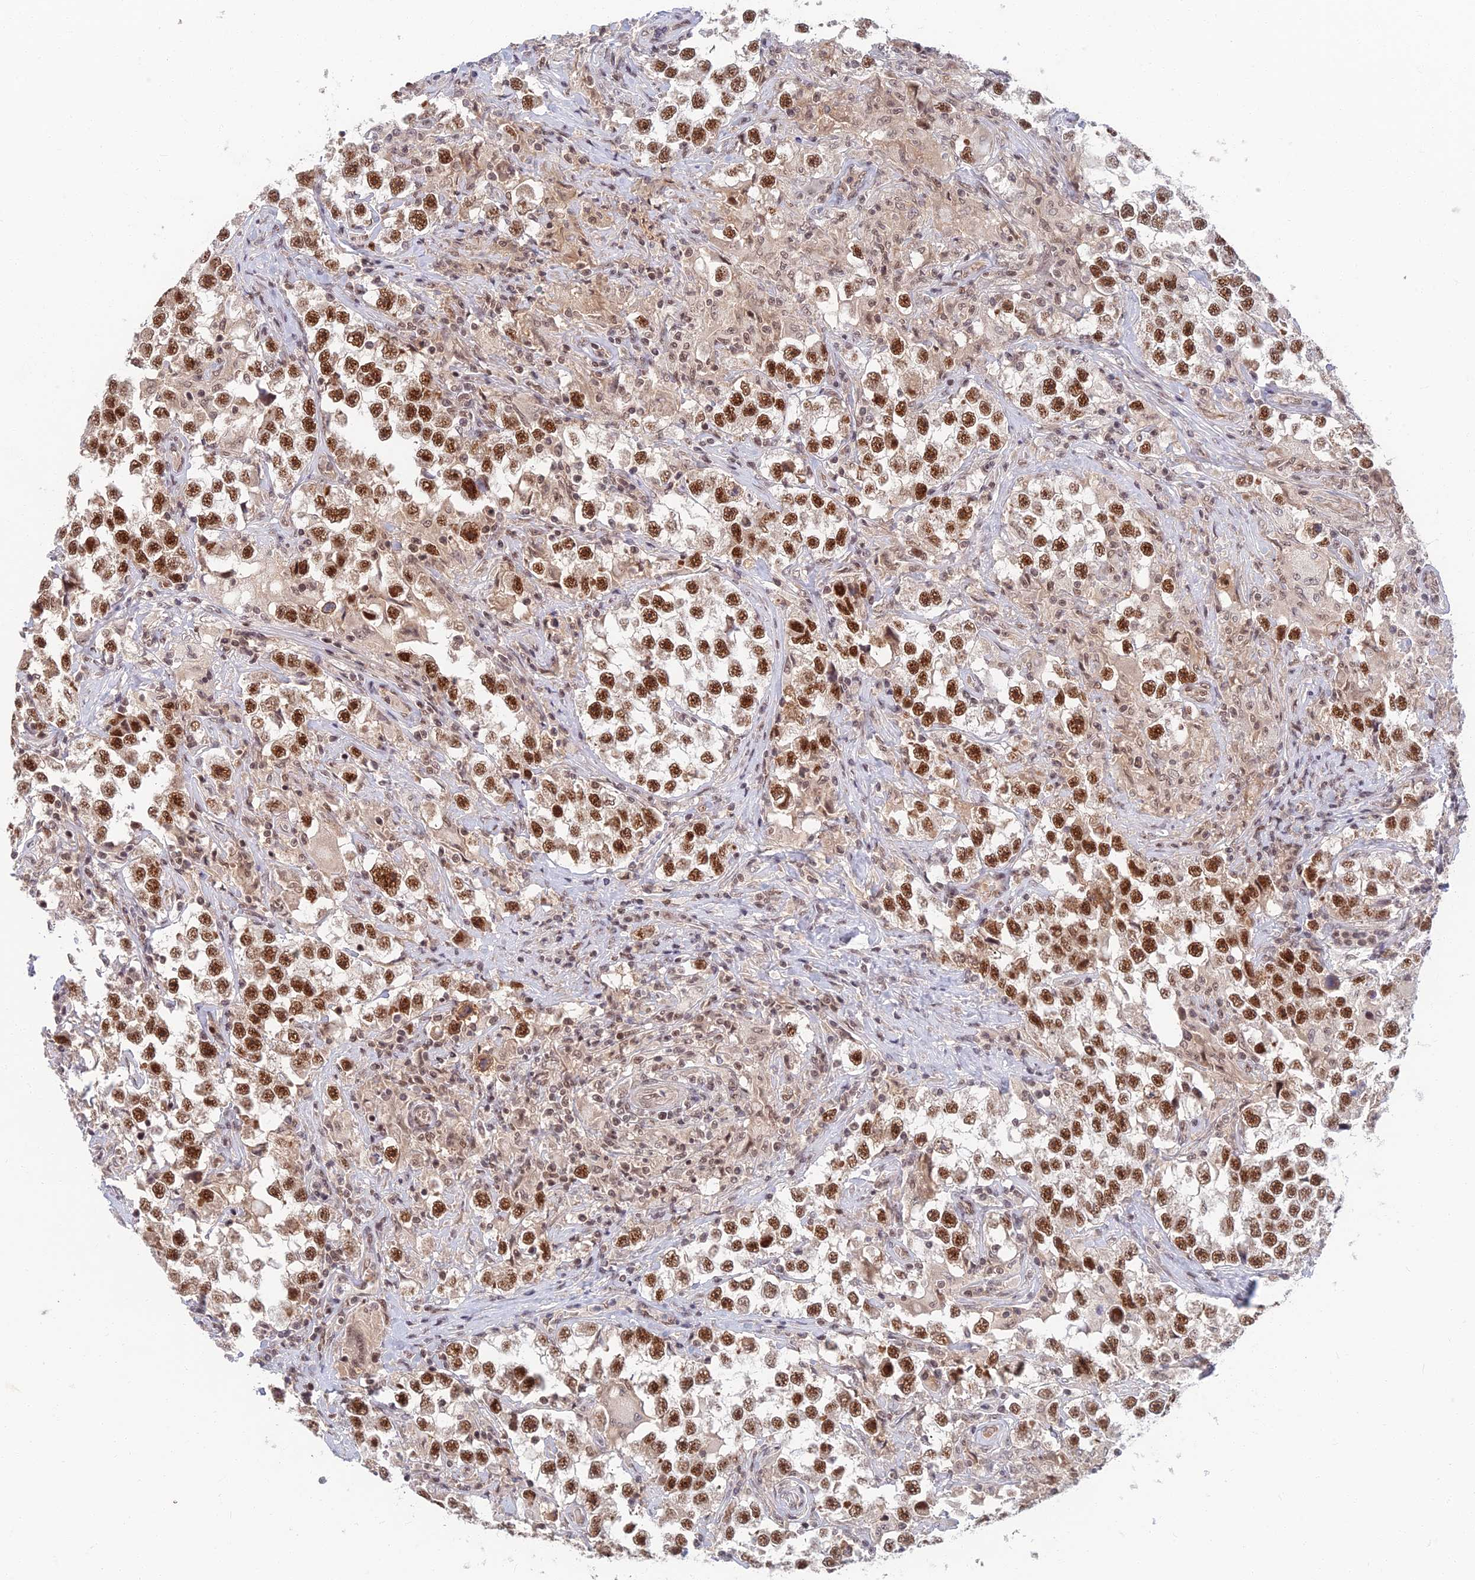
{"staining": {"intensity": "strong", "quantity": ">75%", "location": "nuclear"}, "tissue": "testis cancer", "cell_type": "Tumor cells", "image_type": "cancer", "snomed": [{"axis": "morphology", "description": "Seminoma, NOS"}, {"axis": "topography", "description": "Testis"}], "caption": "A histopathology image of testis seminoma stained for a protein reveals strong nuclear brown staining in tumor cells.", "gene": "TCEA2", "patient": {"sex": "male", "age": 46}}